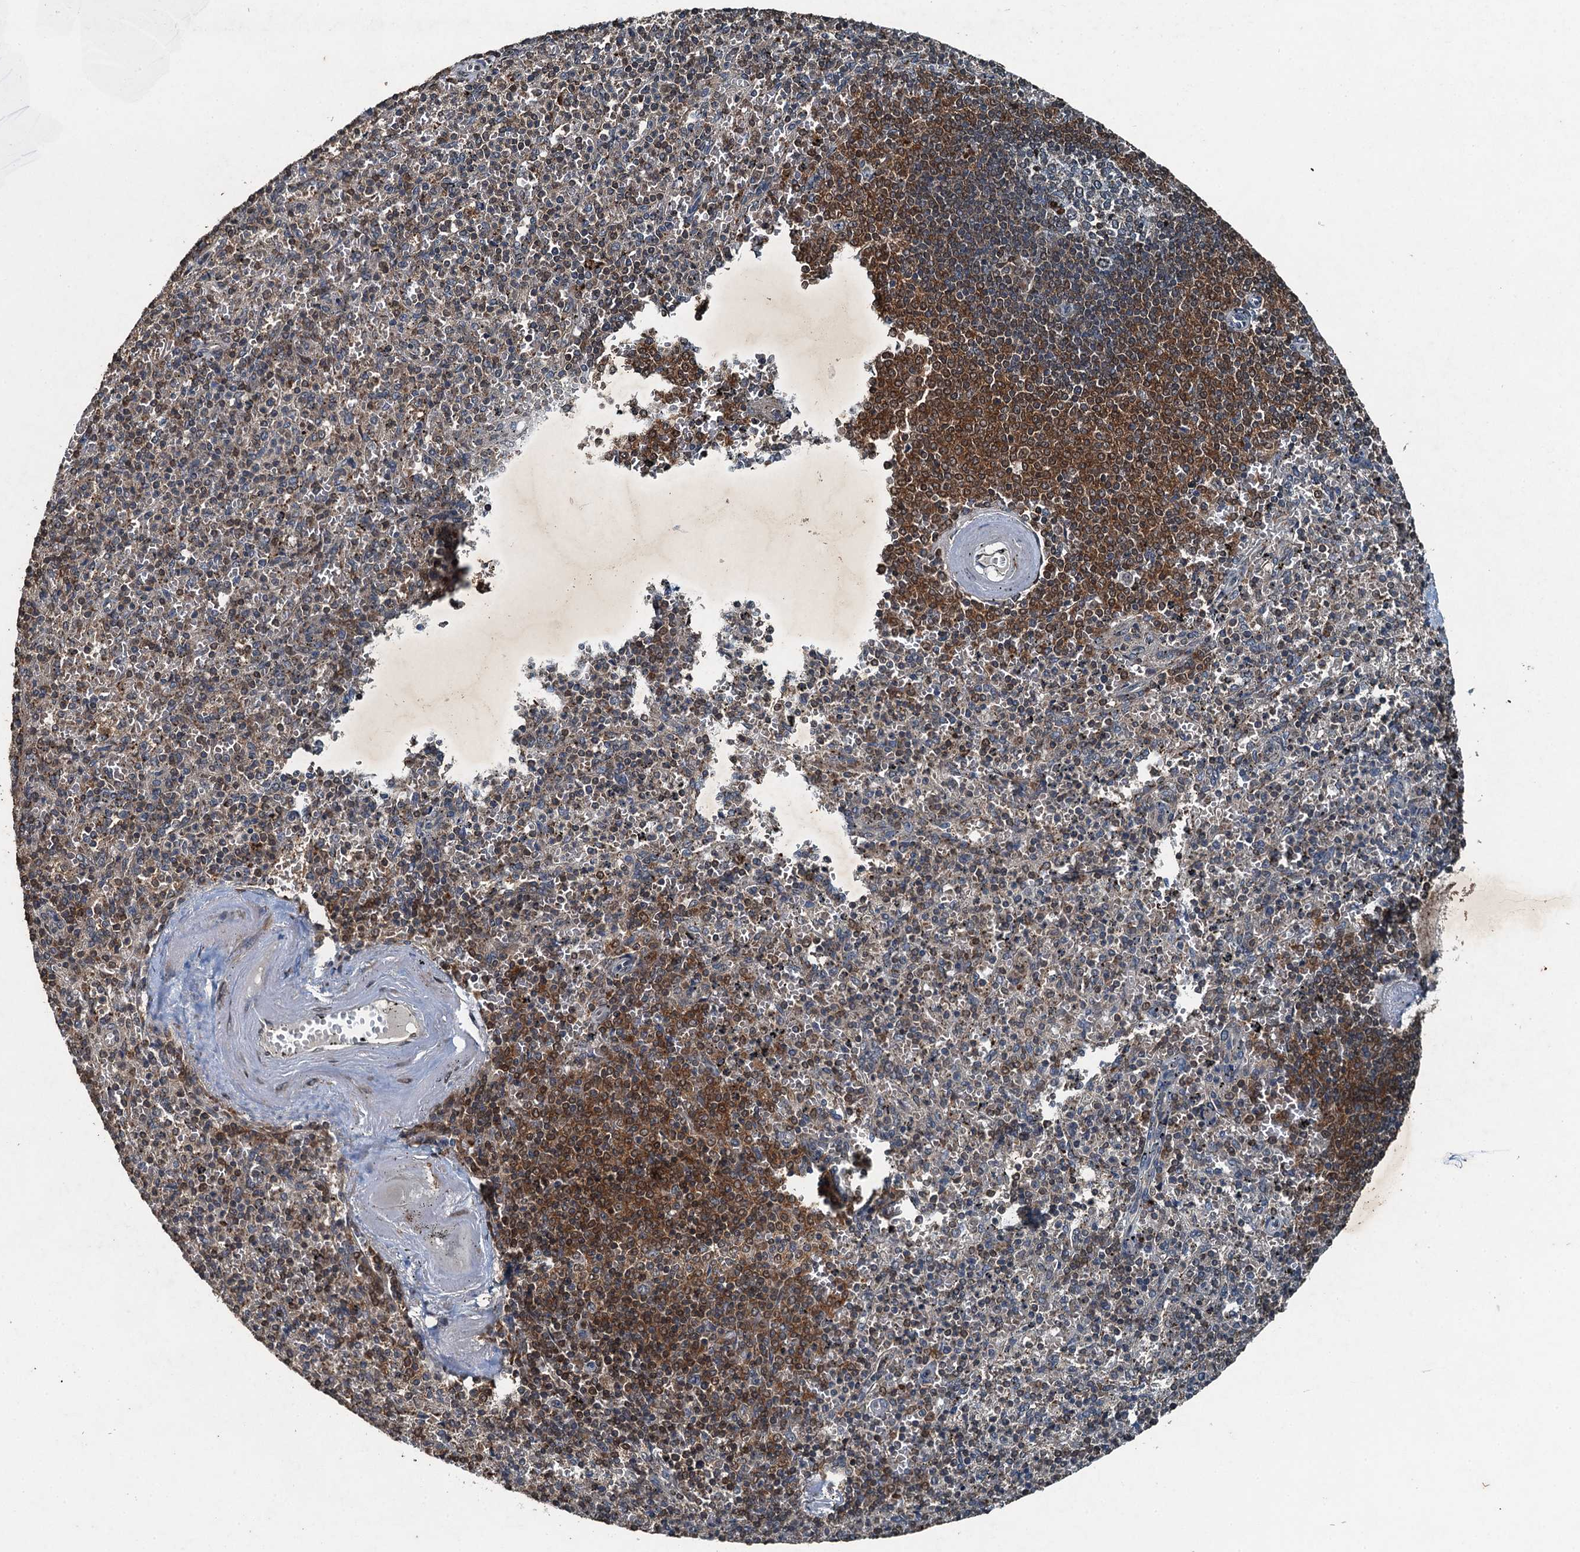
{"staining": {"intensity": "moderate", "quantity": "<25%", "location": "cytoplasmic/membranous"}, "tissue": "spleen", "cell_type": "Cells in red pulp", "image_type": "normal", "snomed": [{"axis": "morphology", "description": "Normal tissue, NOS"}, {"axis": "topography", "description": "Spleen"}], "caption": "IHC of unremarkable human spleen exhibits low levels of moderate cytoplasmic/membranous staining in approximately <25% of cells in red pulp.", "gene": "TCTN1", "patient": {"sex": "male", "age": 82}}